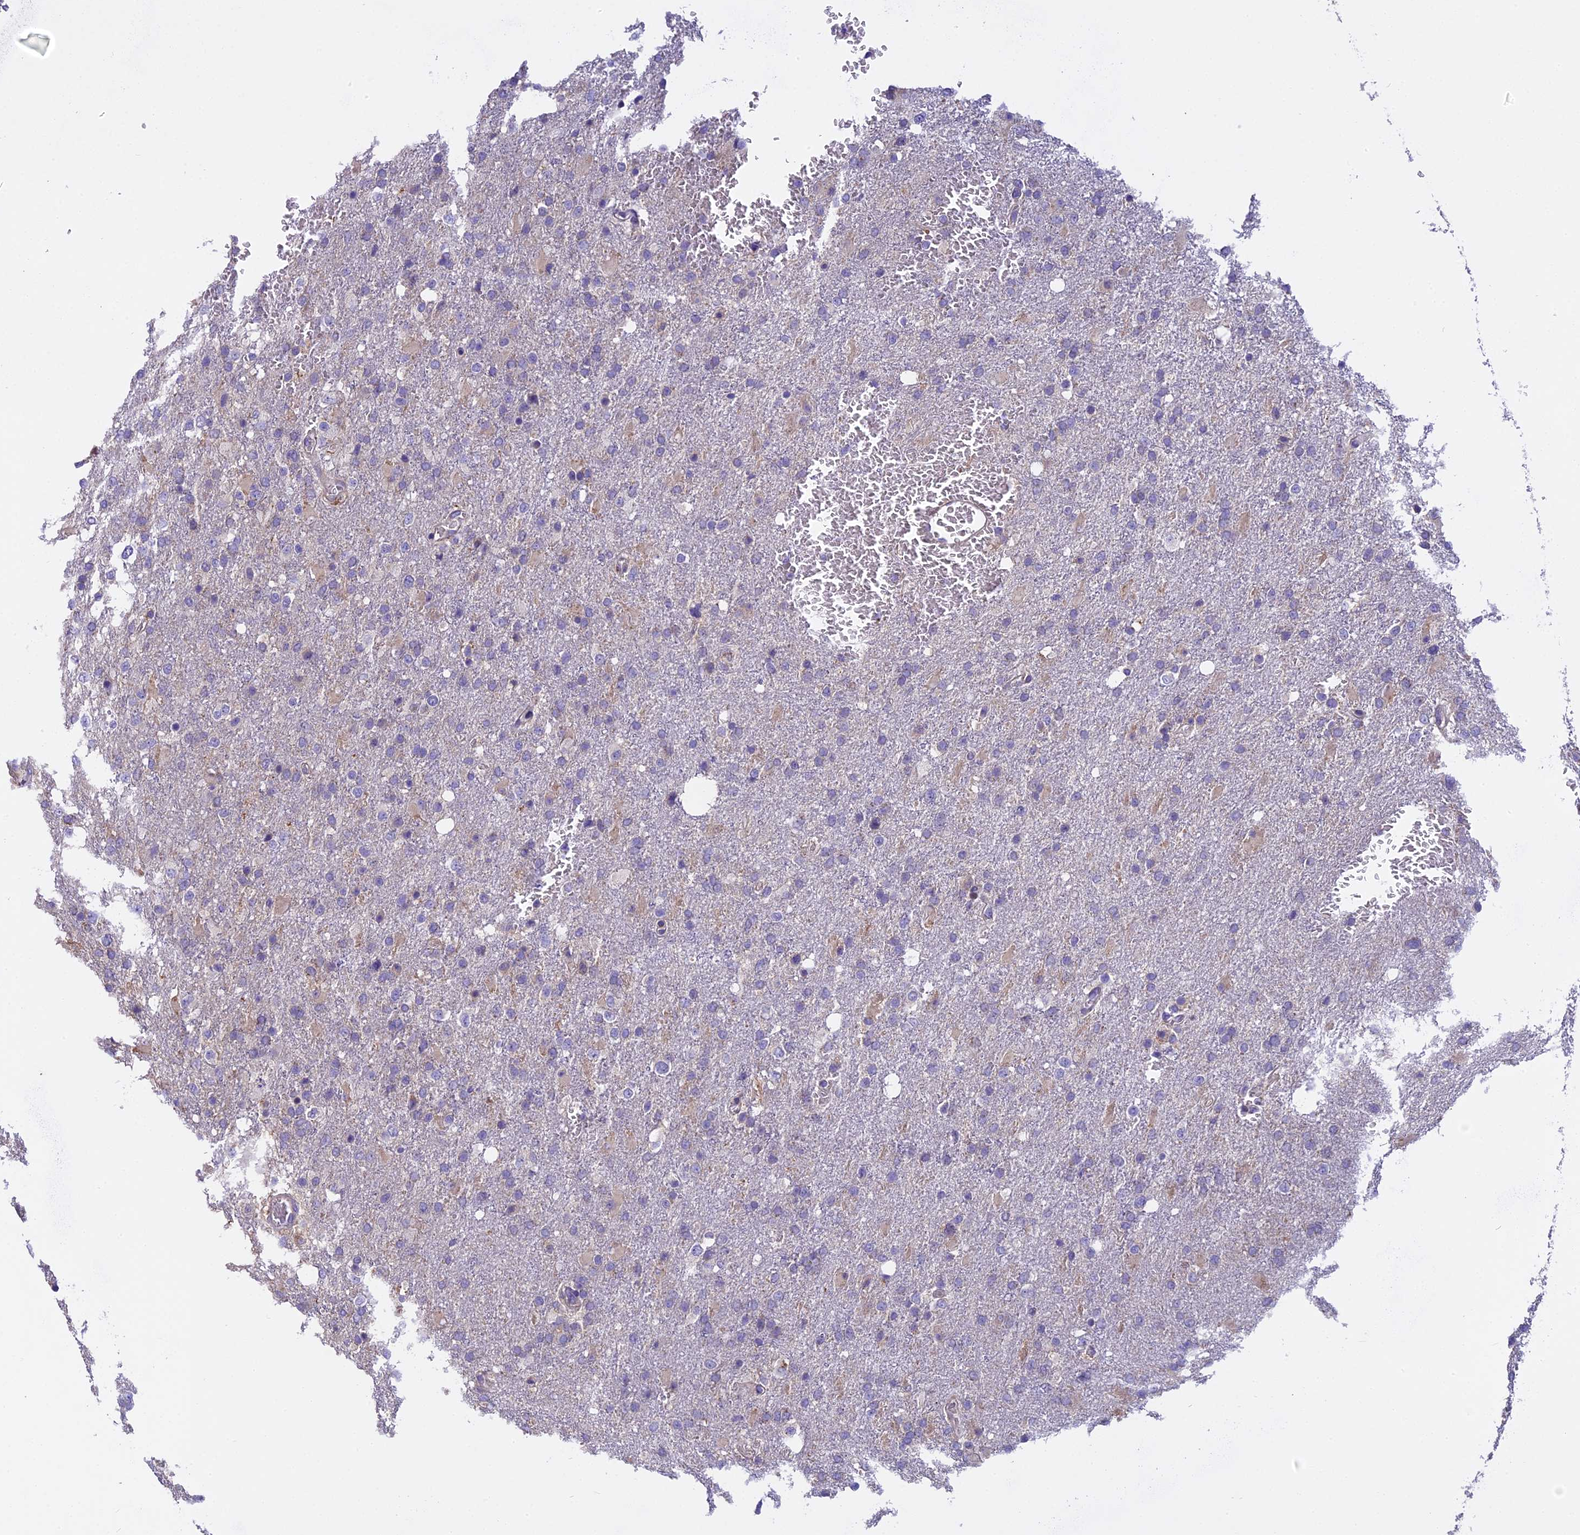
{"staining": {"intensity": "negative", "quantity": "none", "location": "none"}, "tissue": "glioma", "cell_type": "Tumor cells", "image_type": "cancer", "snomed": [{"axis": "morphology", "description": "Glioma, malignant, High grade"}, {"axis": "topography", "description": "Brain"}], "caption": "IHC of human glioma reveals no expression in tumor cells. Brightfield microscopy of immunohistochemistry (IHC) stained with DAB (brown) and hematoxylin (blue), captured at high magnification.", "gene": "FAM98C", "patient": {"sex": "female", "age": 74}}